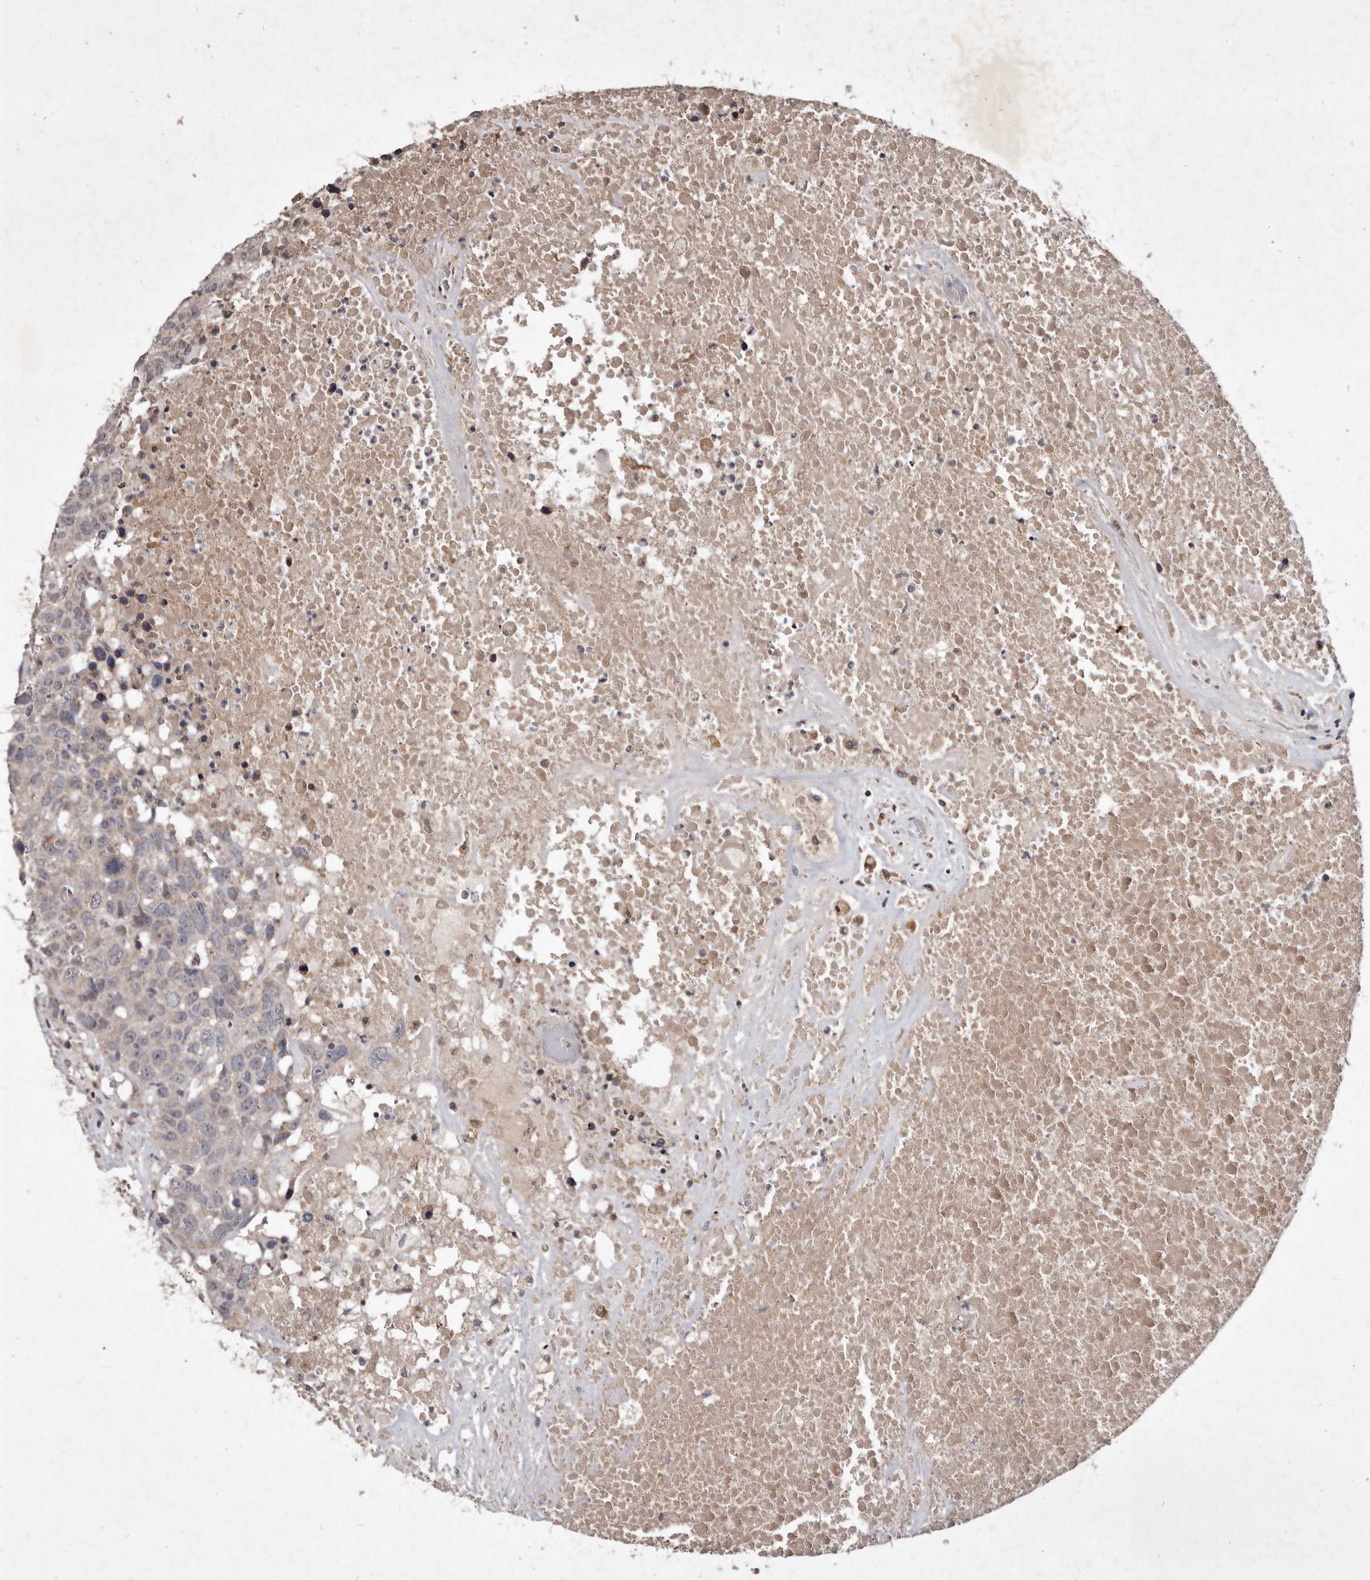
{"staining": {"intensity": "negative", "quantity": "none", "location": "none"}, "tissue": "head and neck cancer", "cell_type": "Tumor cells", "image_type": "cancer", "snomed": [{"axis": "morphology", "description": "Squamous cell carcinoma, NOS"}, {"axis": "topography", "description": "Head-Neck"}], "caption": "Tumor cells show no significant expression in head and neck squamous cell carcinoma.", "gene": "FLAD1", "patient": {"sex": "male", "age": 66}}